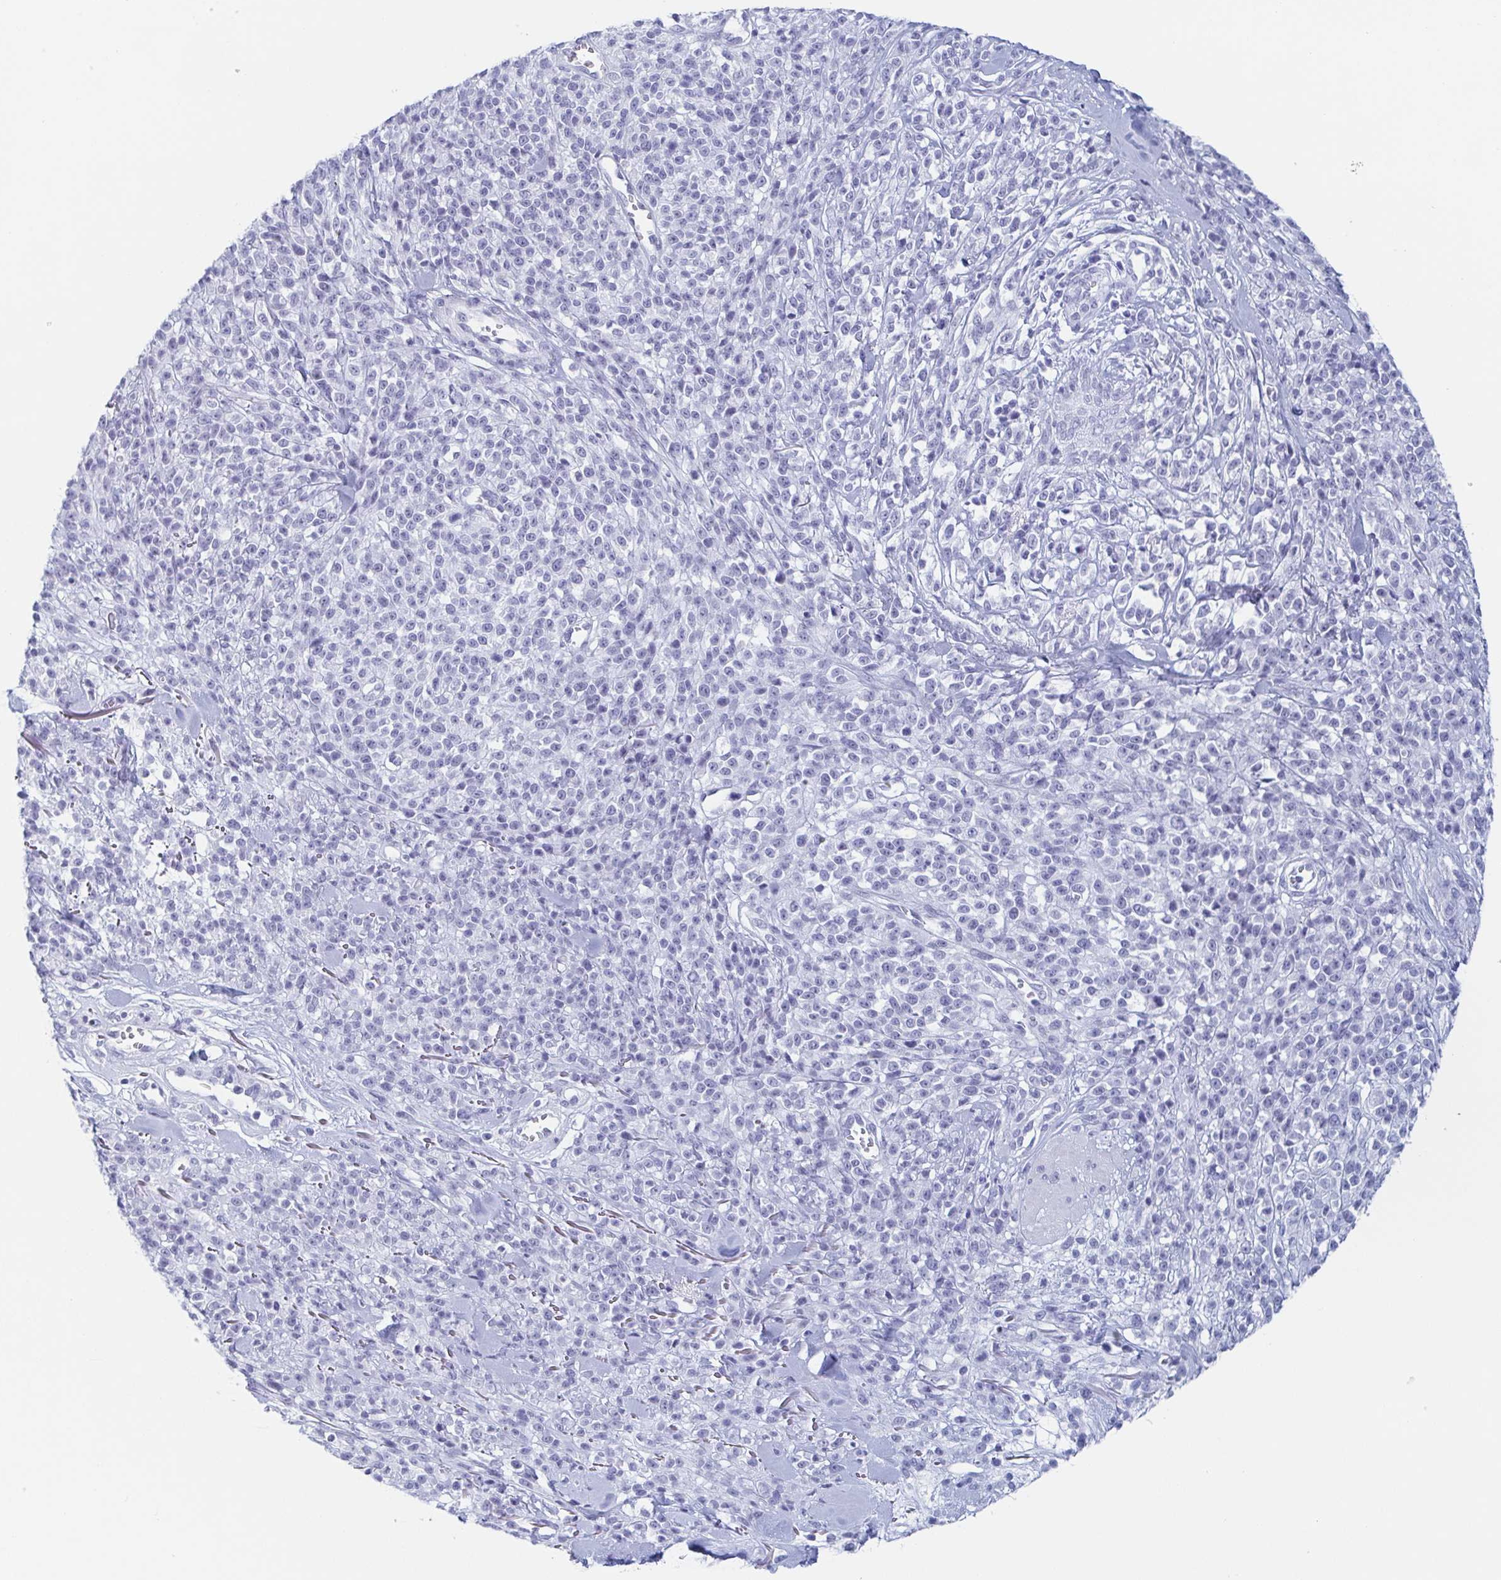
{"staining": {"intensity": "negative", "quantity": "none", "location": "none"}, "tissue": "melanoma", "cell_type": "Tumor cells", "image_type": "cancer", "snomed": [{"axis": "morphology", "description": "Malignant melanoma, NOS"}, {"axis": "topography", "description": "Skin"}, {"axis": "topography", "description": "Skin of trunk"}], "caption": "Immunohistochemistry of human malignant melanoma demonstrates no positivity in tumor cells.", "gene": "REG4", "patient": {"sex": "male", "age": 74}}